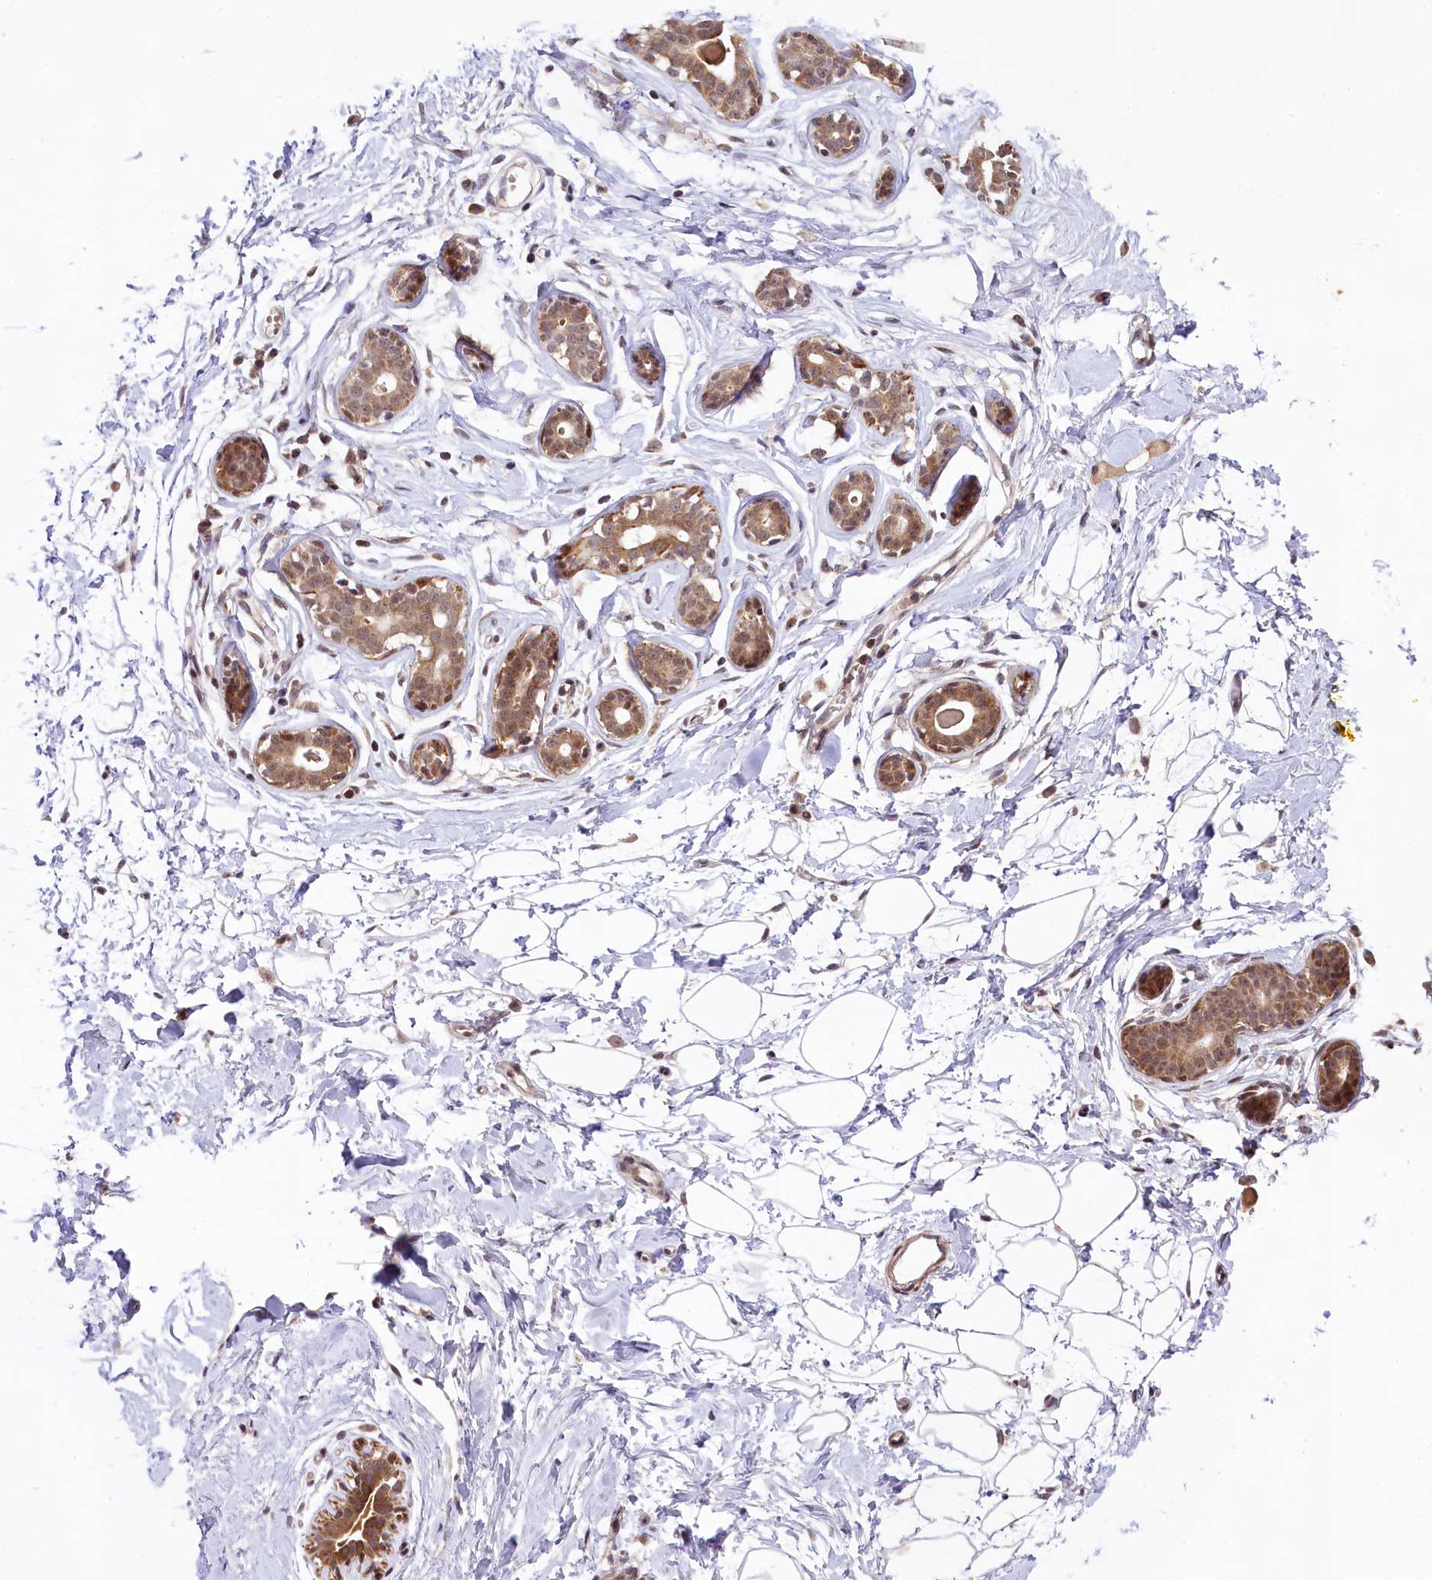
{"staining": {"intensity": "negative", "quantity": "none", "location": "none"}, "tissue": "breast", "cell_type": "Adipocytes", "image_type": "normal", "snomed": [{"axis": "morphology", "description": "Normal tissue, NOS"}, {"axis": "morphology", "description": "Adenoma, NOS"}, {"axis": "topography", "description": "Breast"}], "caption": "This is an immunohistochemistry (IHC) photomicrograph of benign breast. There is no staining in adipocytes.", "gene": "RBBP8", "patient": {"sex": "female", "age": 23}}